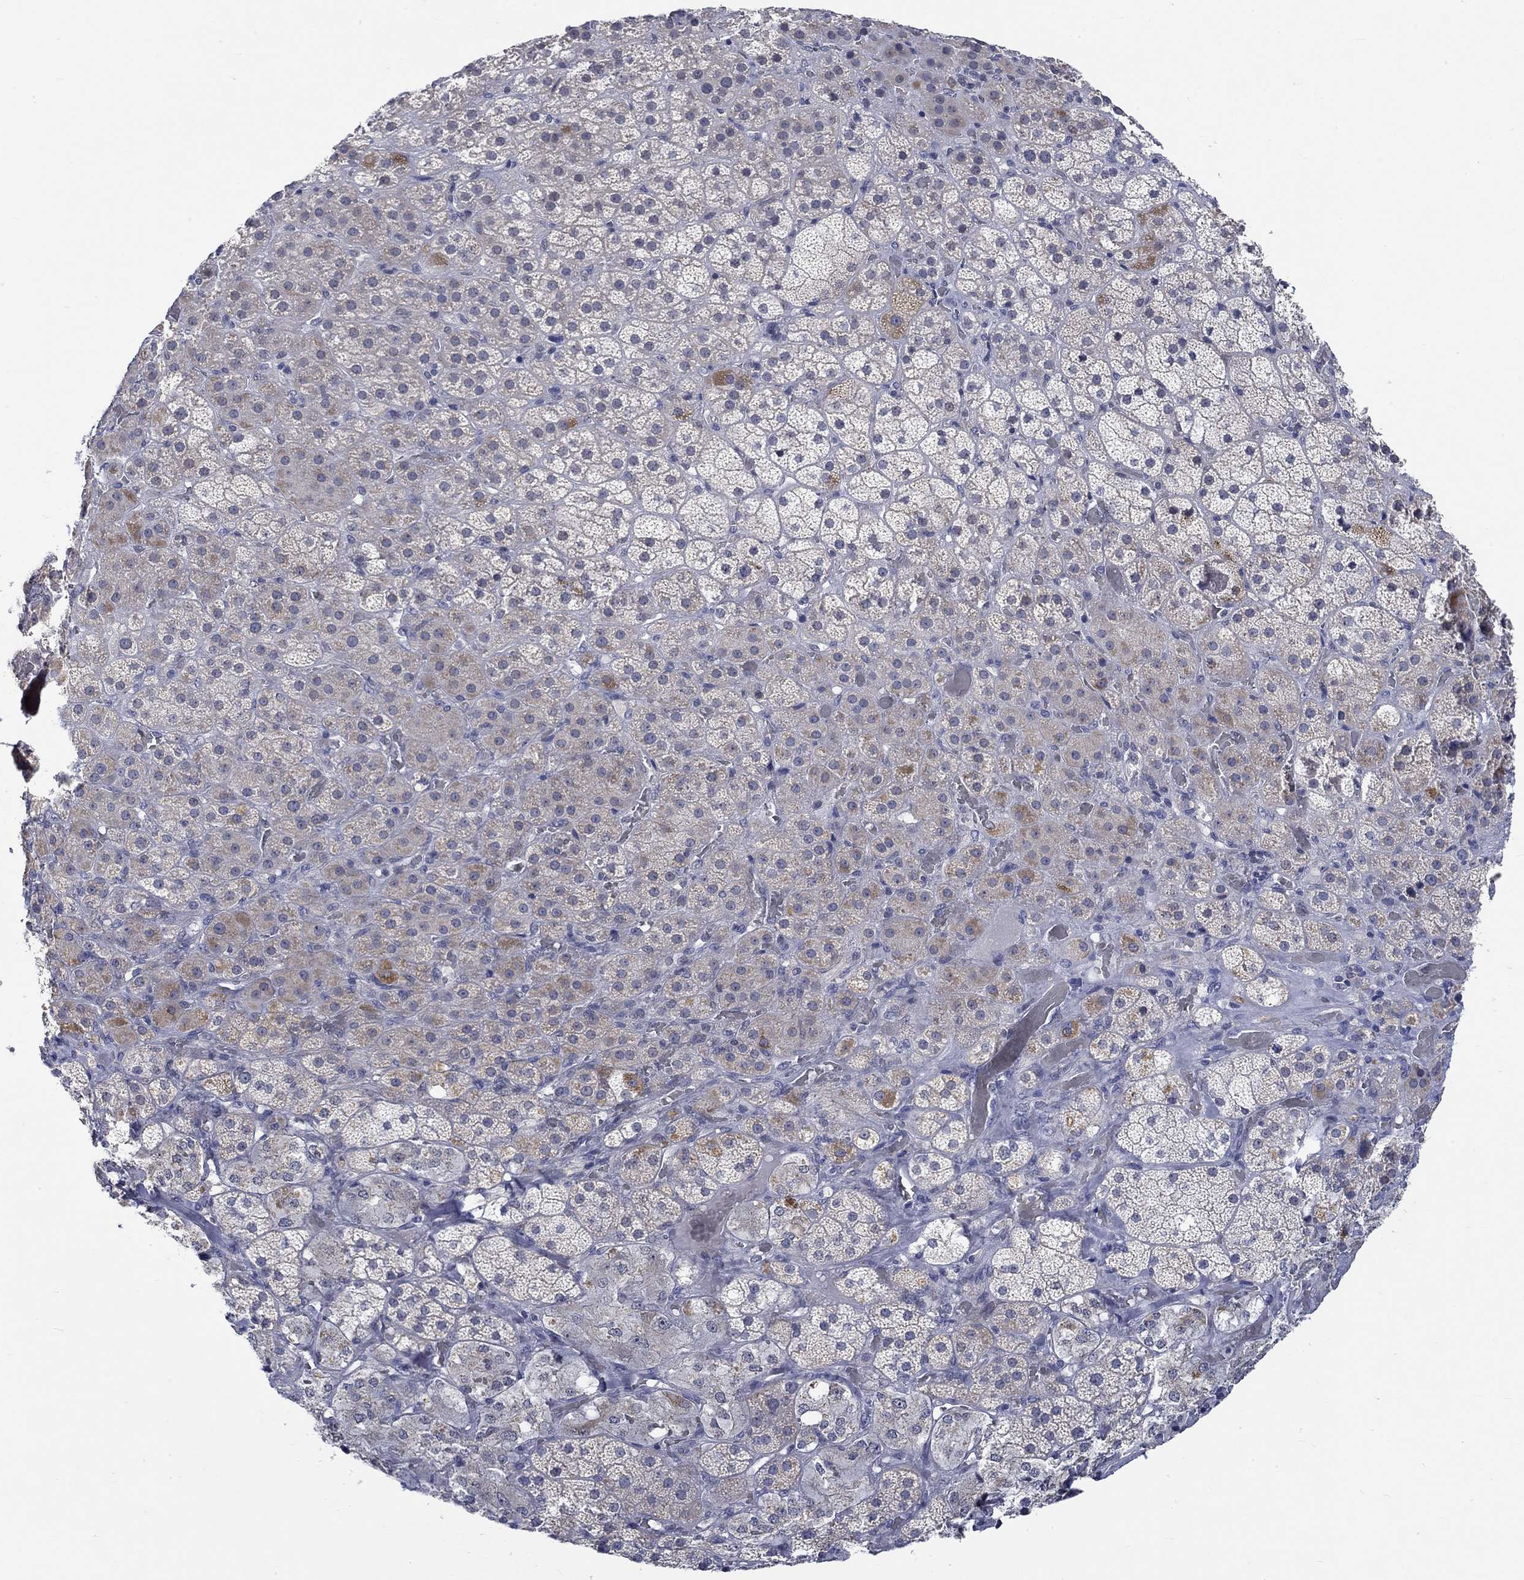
{"staining": {"intensity": "moderate", "quantity": "<25%", "location": "cytoplasmic/membranous"}, "tissue": "adrenal gland", "cell_type": "Glandular cells", "image_type": "normal", "snomed": [{"axis": "morphology", "description": "Normal tissue, NOS"}, {"axis": "topography", "description": "Adrenal gland"}], "caption": "This is an image of immunohistochemistry (IHC) staining of benign adrenal gland, which shows moderate staining in the cytoplasmic/membranous of glandular cells.", "gene": "WASF1", "patient": {"sex": "male", "age": 57}}